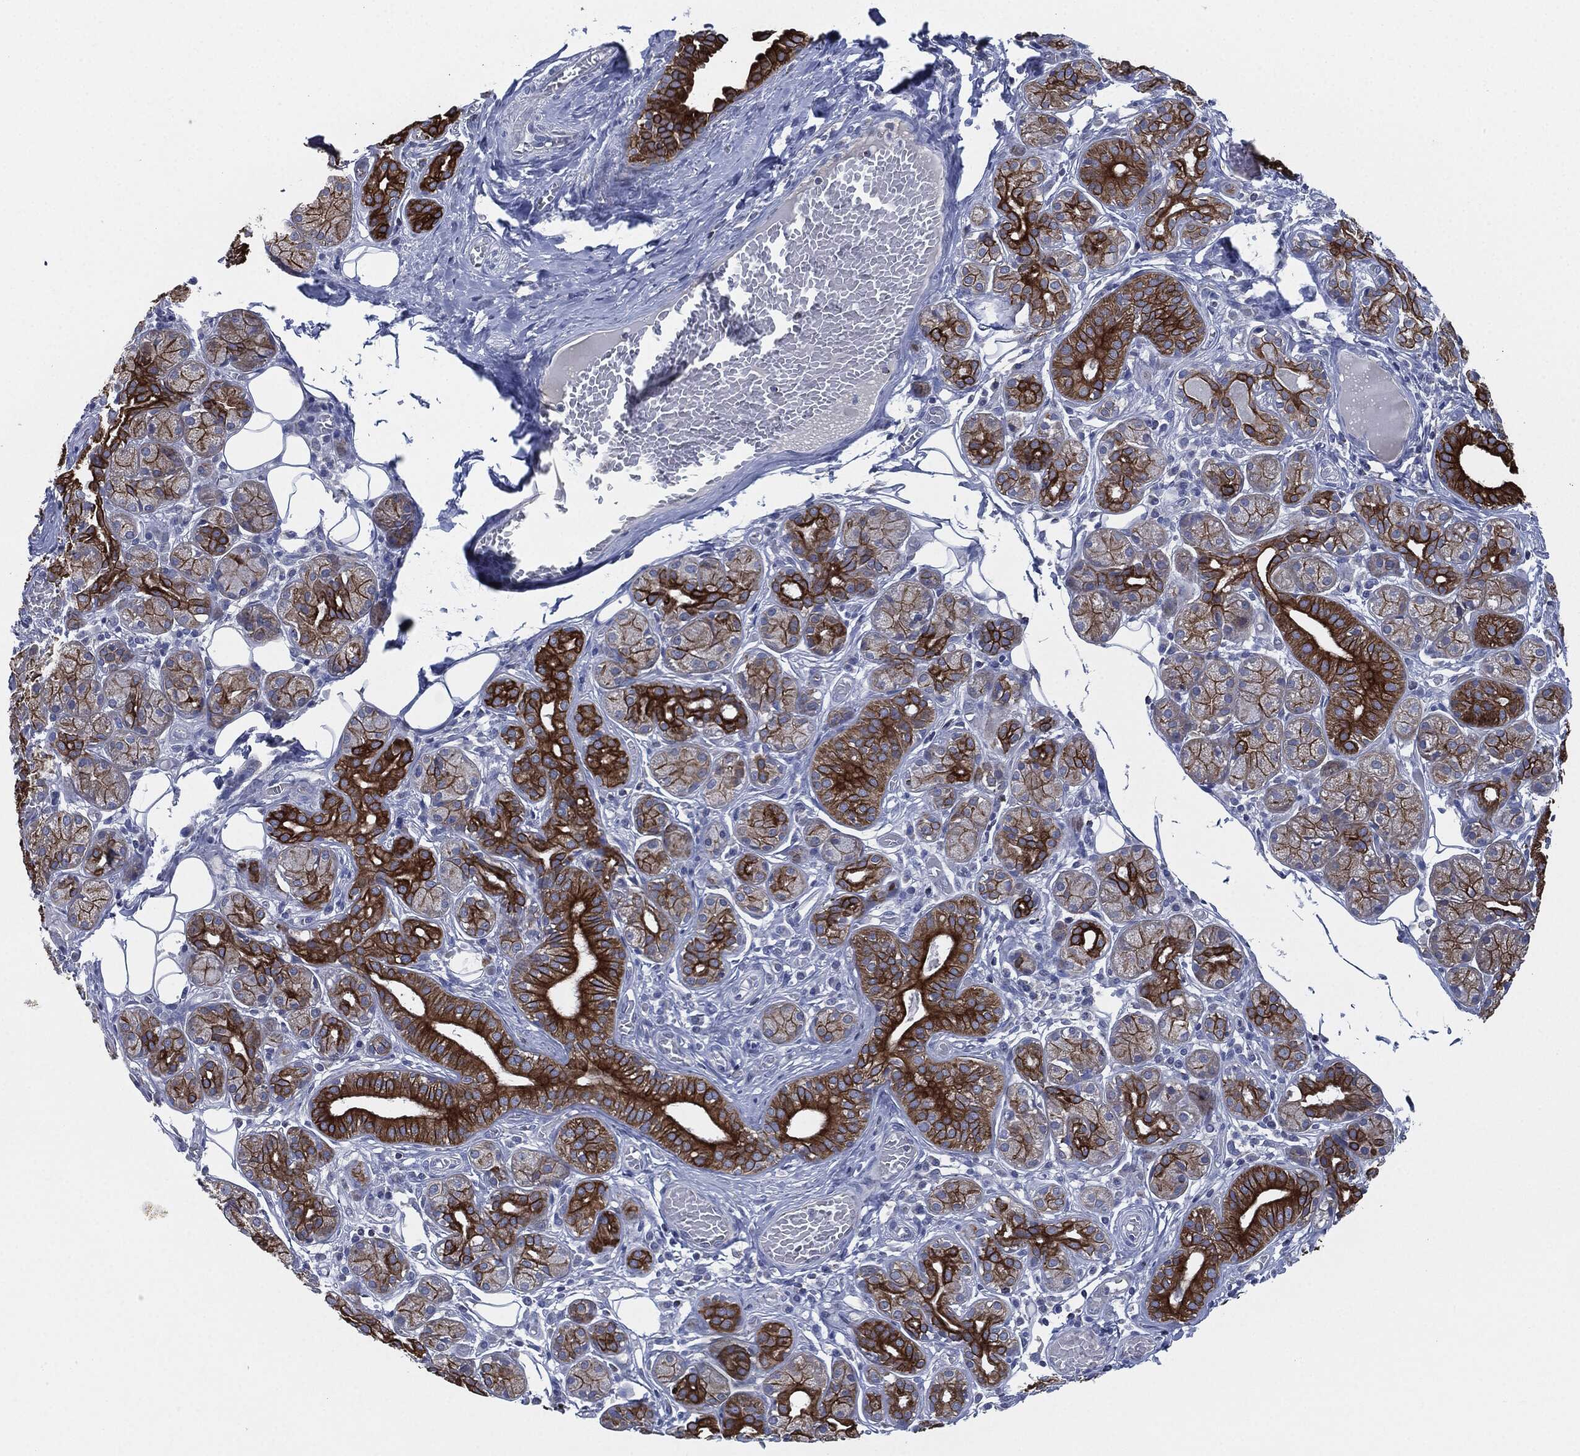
{"staining": {"intensity": "strong", "quantity": ">75%", "location": "cytoplasmic/membranous"}, "tissue": "salivary gland", "cell_type": "Glandular cells", "image_type": "normal", "snomed": [{"axis": "morphology", "description": "Normal tissue, NOS"}, {"axis": "topography", "description": "Salivary gland"}], "caption": "Salivary gland stained with a brown dye reveals strong cytoplasmic/membranous positive positivity in approximately >75% of glandular cells.", "gene": "SHROOM2", "patient": {"sex": "male", "age": 71}}